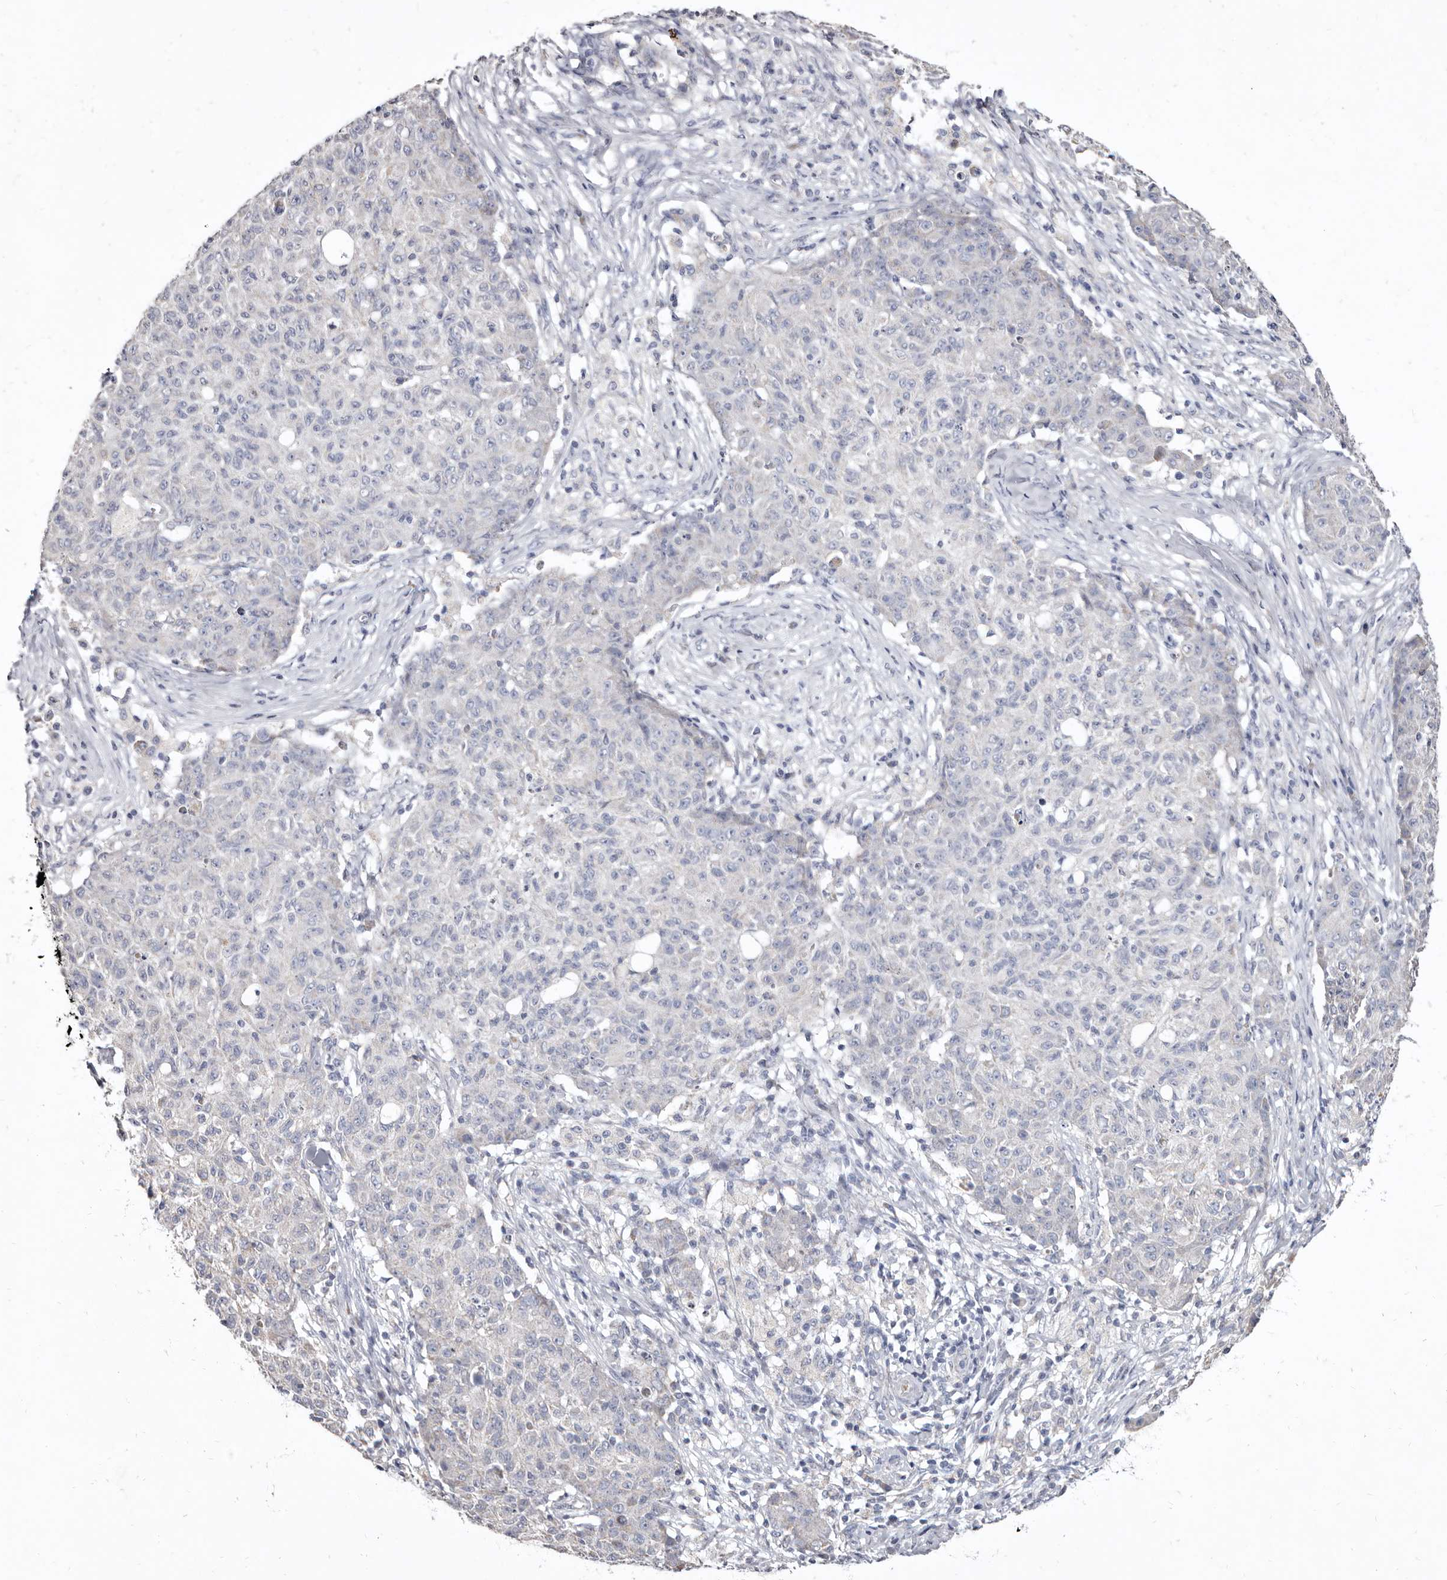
{"staining": {"intensity": "negative", "quantity": "none", "location": "none"}, "tissue": "ovarian cancer", "cell_type": "Tumor cells", "image_type": "cancer", "snomed": [{"axis": "morphology", "description": "Carcinoma, endometroid"}, {"axis": "topography", "description": "Ovary"}], "caption": "Histopathology image shows no significant protein positivity in tumor cells of ovarian endometroid carcinoma. (DAB (3,3'-diaminobenzidine) IHC with hematoxylin counter stain).", "gene": "CYP2E1", "patient": {"sex": "female", "age": 42}}